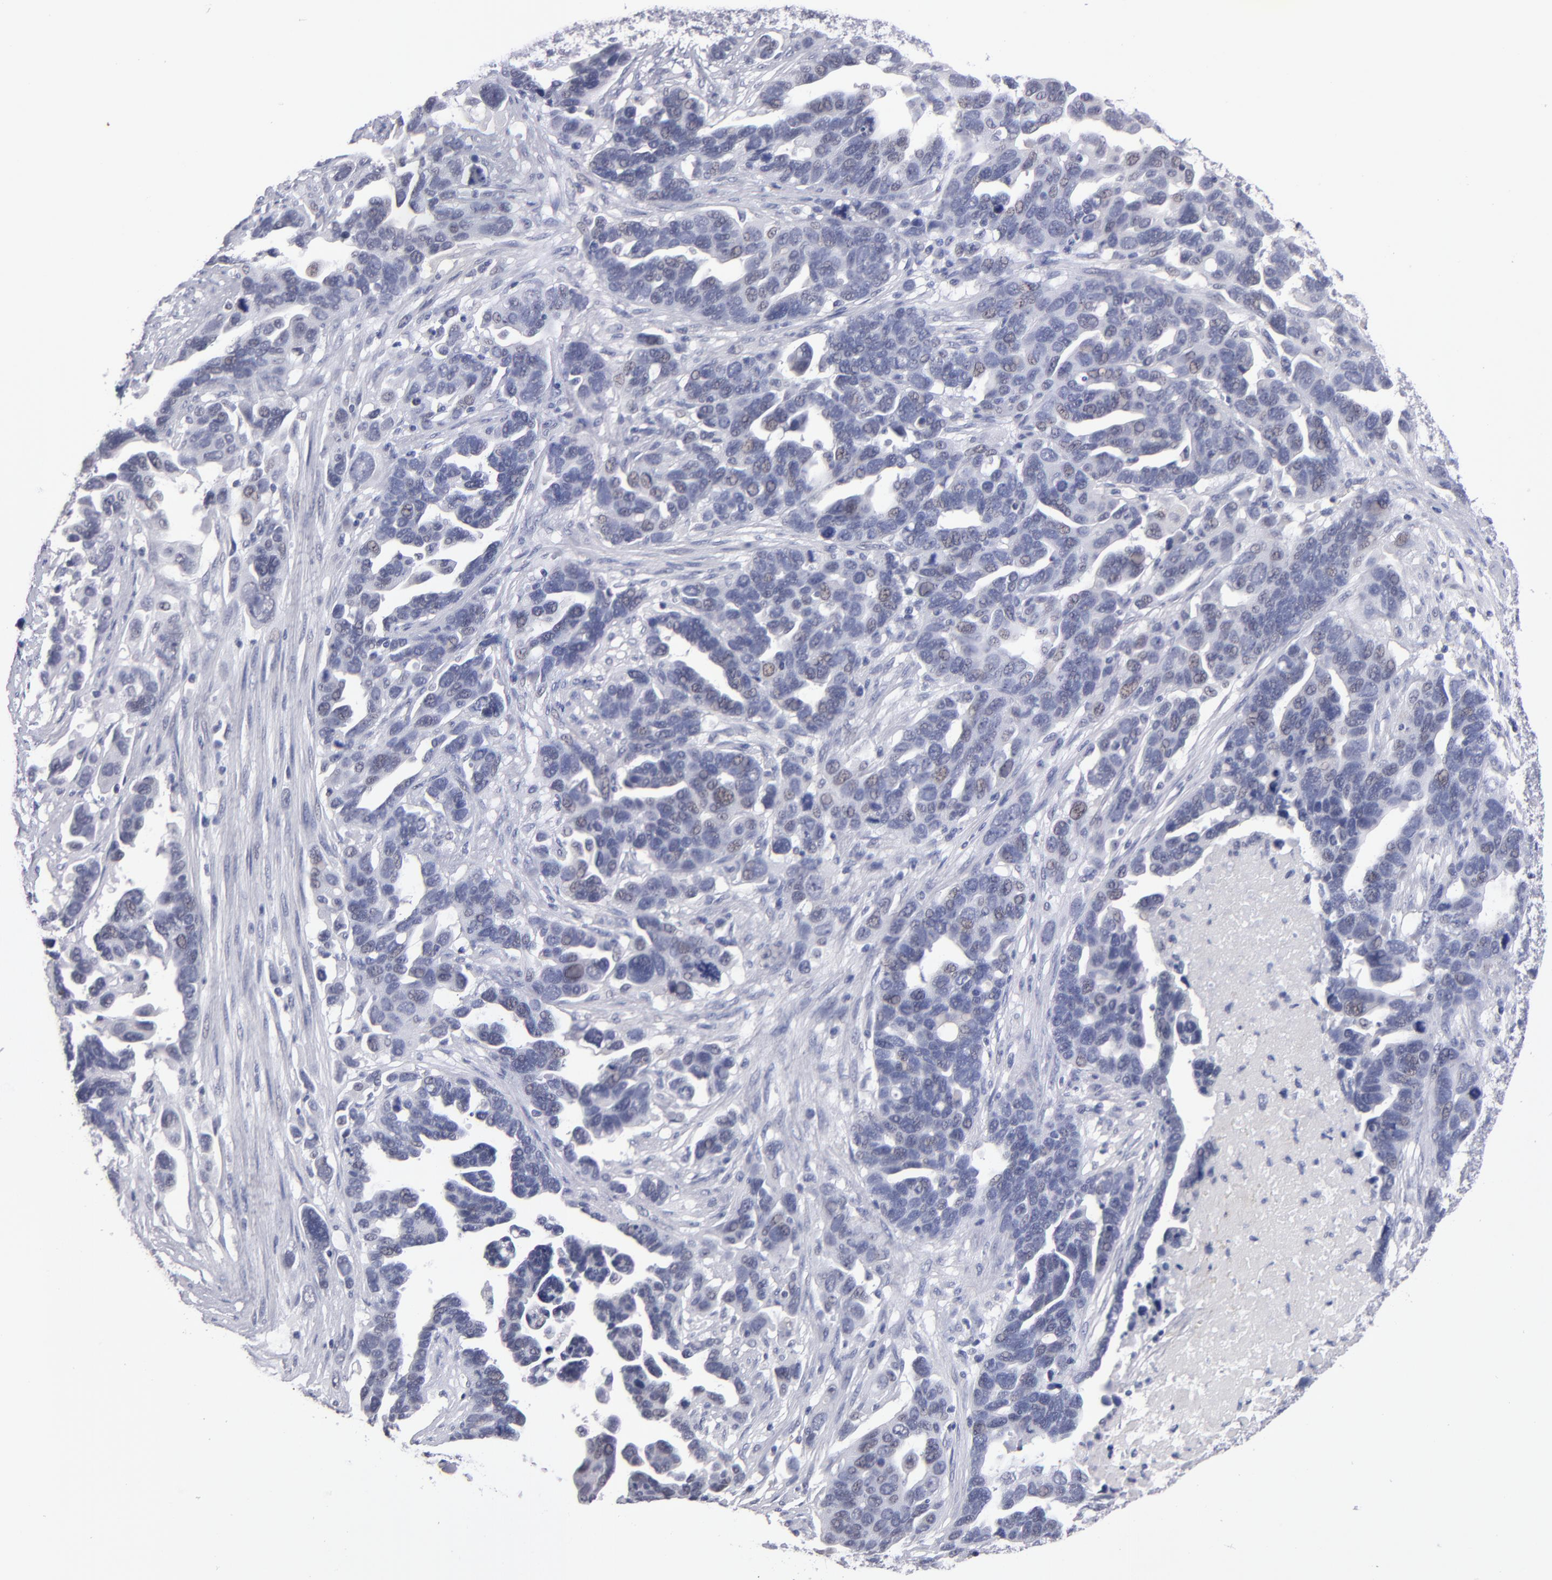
{"staining": {"intensity": "weak", "quantity": "25%-75%", "location": "nuclear"}, "tissue": "ovarian cancer", "cell_type": "Tumor cells", "image_type": "cancer", "snomed": [{"axis": "morphology", "description": "Cystadenocarcinoma, serous, NOS"}, {"axis": "topography", "description": "Ovary"}], "caption": "Immunohistochemistry (IHC) (DAB) staining of human ovarian cancer exhibits weak nuclear protein staining in approximately 25%-75% of tumor cells.", "gene": "TEX11", "patient": {"sex": "female", "age": 54}}